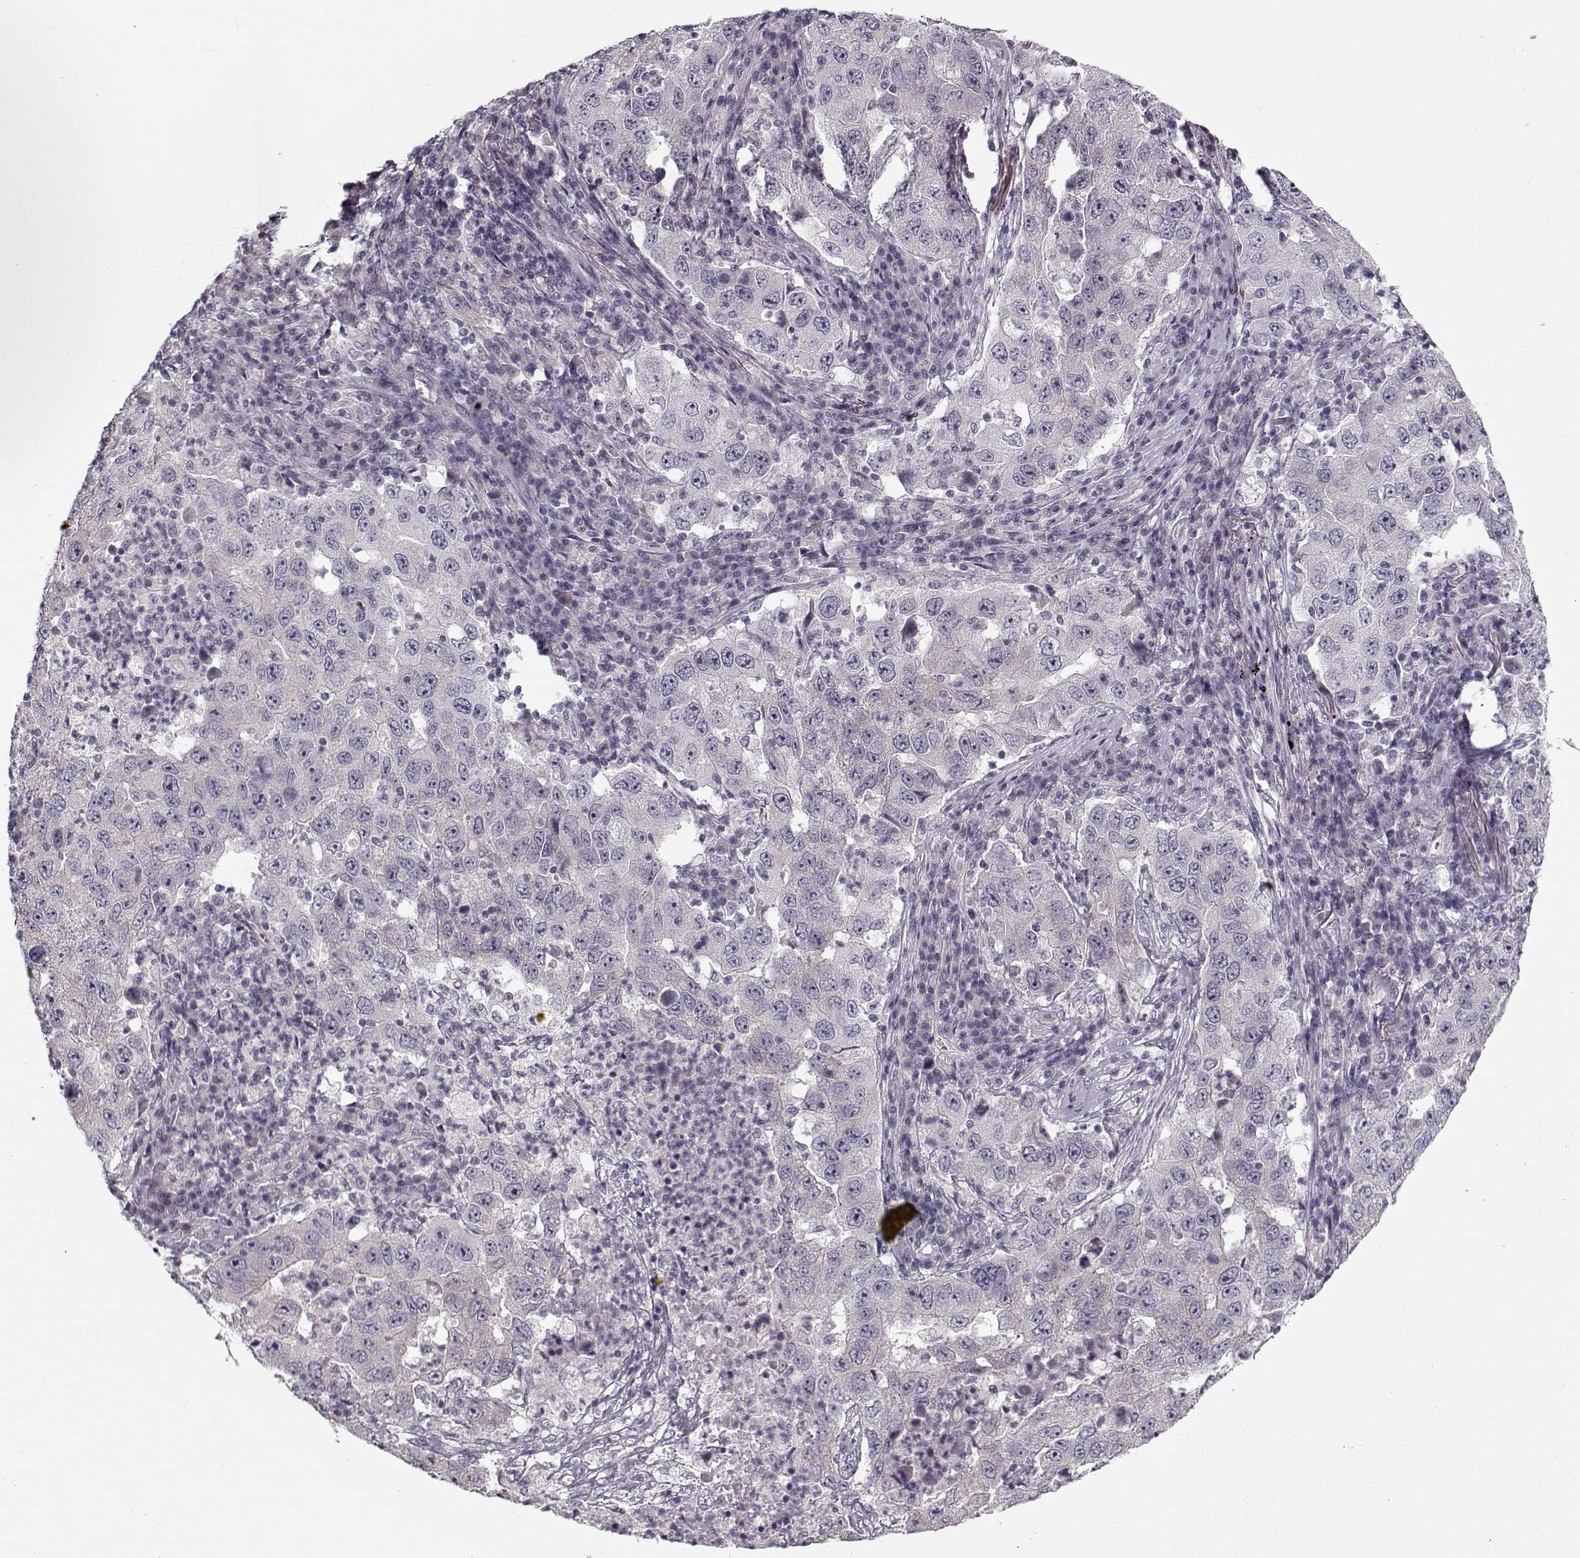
{"staining": {"intensity": "negative", "quantity": "none", "location": "none"}, "tissue": "lung cancer", "cell_type": "Tumor cells", "image_type": "cancer", "snomed": [{"axis": "morphology", "description": "Adenocarcinoma, NOS"}, {"axis": "topography", "description": "Lung"}], "caption": "The micrograph reveals no significant positivity in tumor cells of lung cancer (adenocarcinoma).", "gene": "PNMT", "patient": {"sex": "male", "age": 73}}